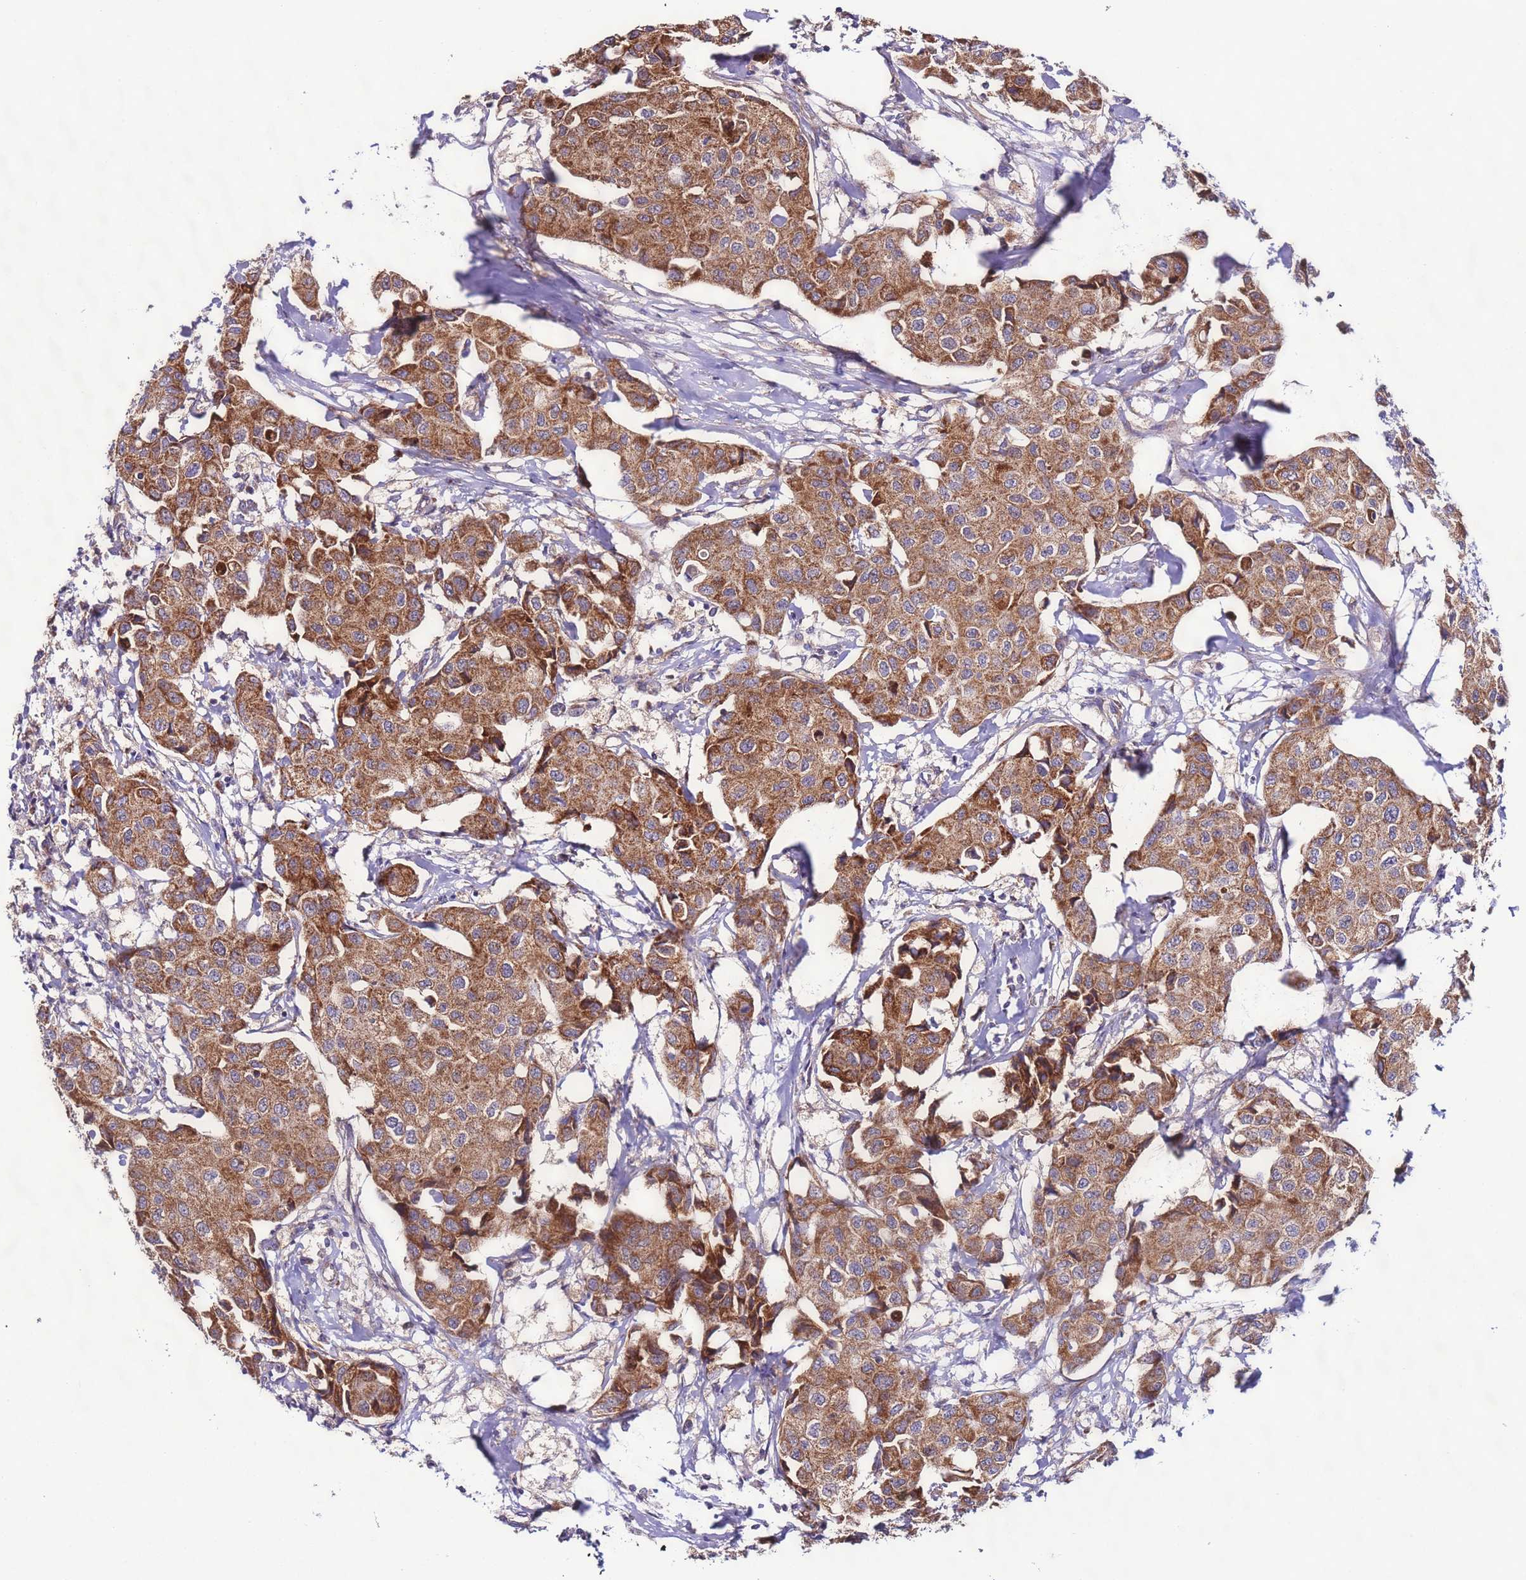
{"staining": {"intensity": "moderate", "quantity": ">75%", "location": "cytoplasmic/membranous"}, "tissue": "breast cancer", "cell_type": "Tumor cells", "image_type": "cancer", "snomed": [{"axis": "morphology", "description": "Duct carcinoma"}, {"axis": "topography", "description": "Breast"}, {"axis": "topography", "description": "Lymph node"}], "caption": "Protein expression analysis of human infiltrating ductal carcinoma (breast) reveals moderate cytoplasmic/membranous expression in approximately >75% of tumor cells.", "gene": "UEVLD", "patient": {"sex": "female", "age": 80}}